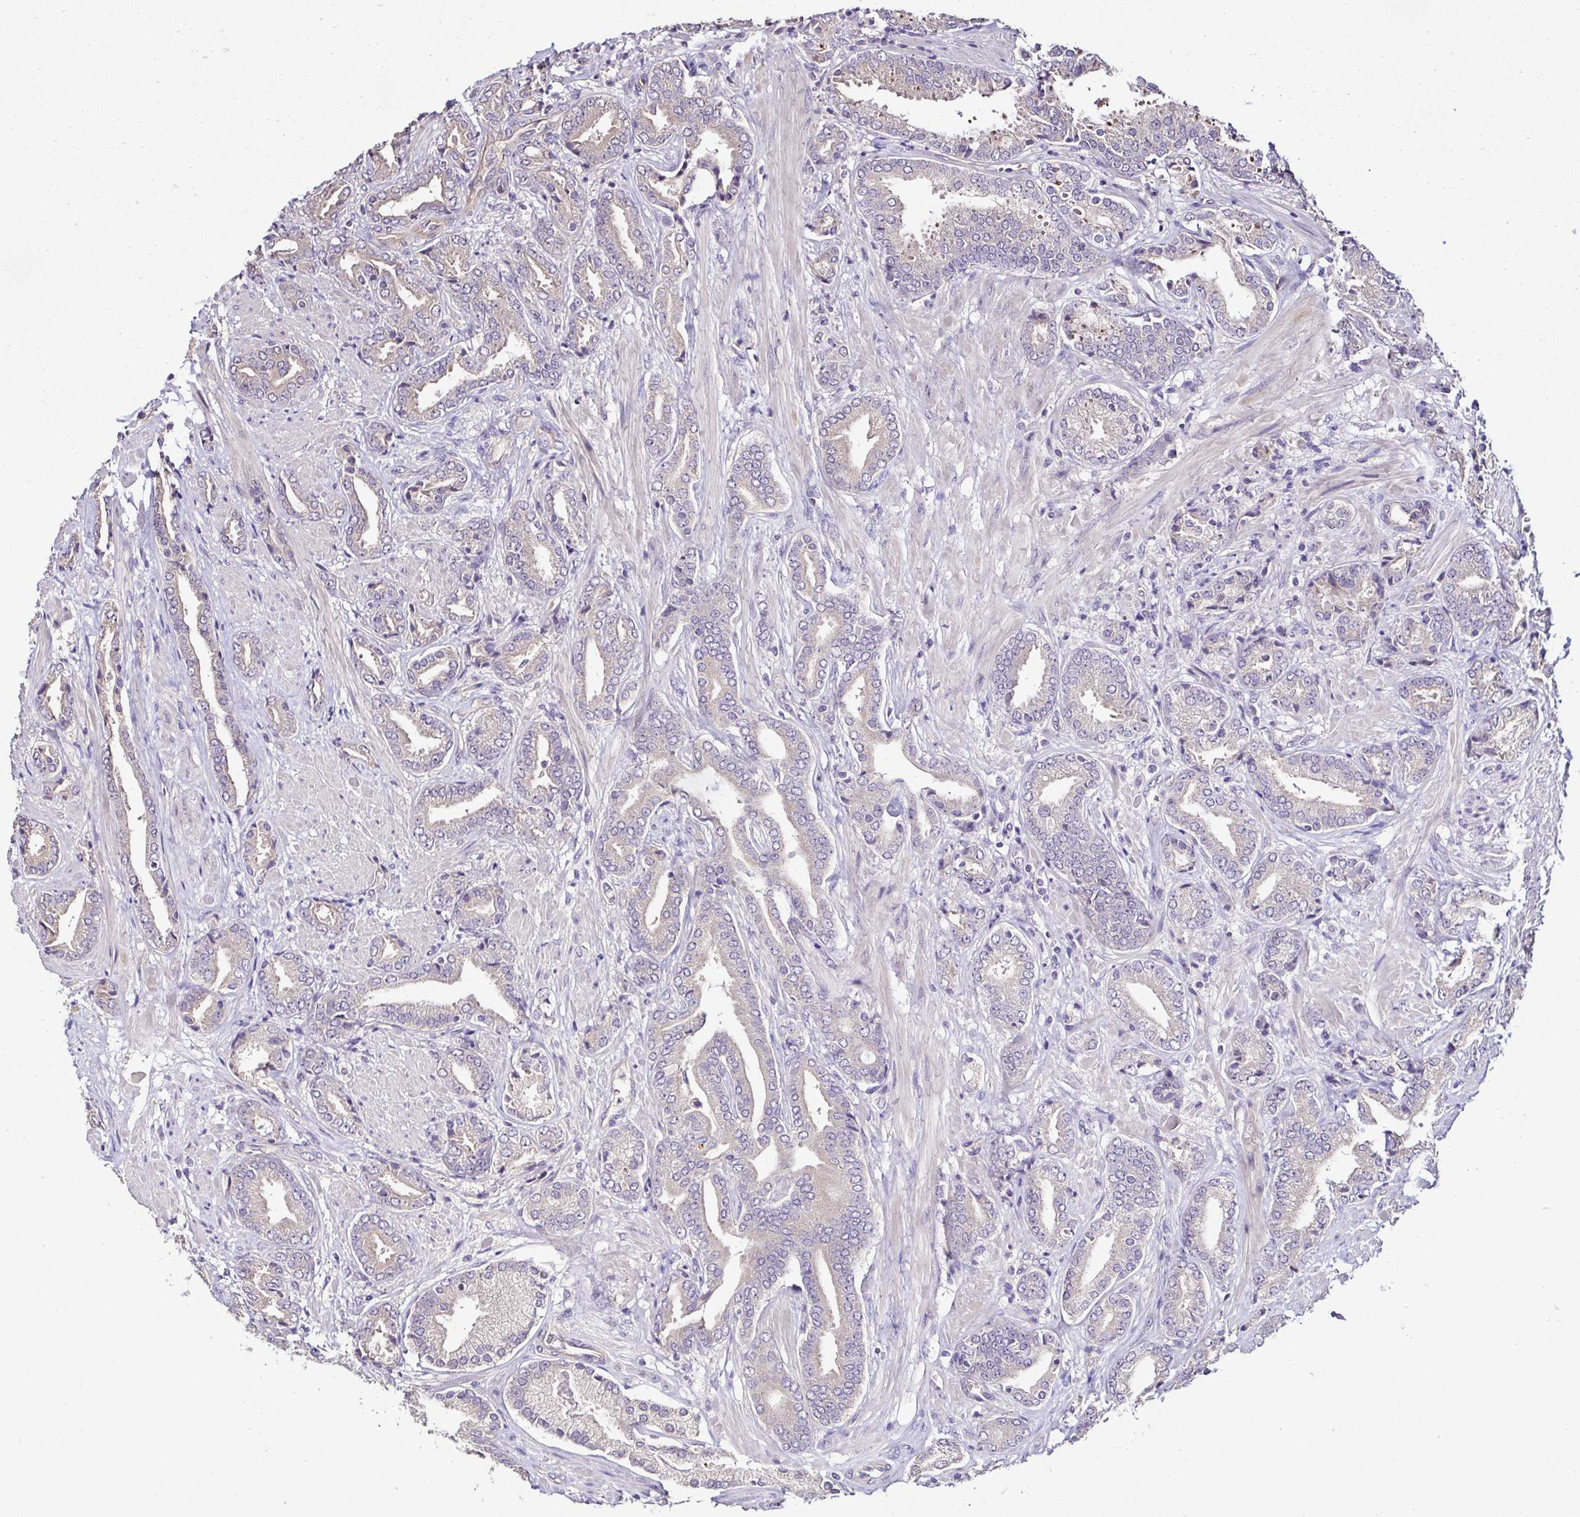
{"staining": {"intensity": "negative", "quantity": "none", "location": "none"}, "tissue": "prostate cancer", "cell_type": "Tumor cells", "image_type": "cancer", "snomed": [{"axis": "morphology", "description": "Adenocarcinoma, High grade"}, {"axis": "topography", "description": "Prostate"}], "caption": "Tumor cells show no significant protein expression in adenocarcinoma (high-grade) (prostate).", "gene": "LMOD2", "patient": {"sex": "male", "age": 56}}